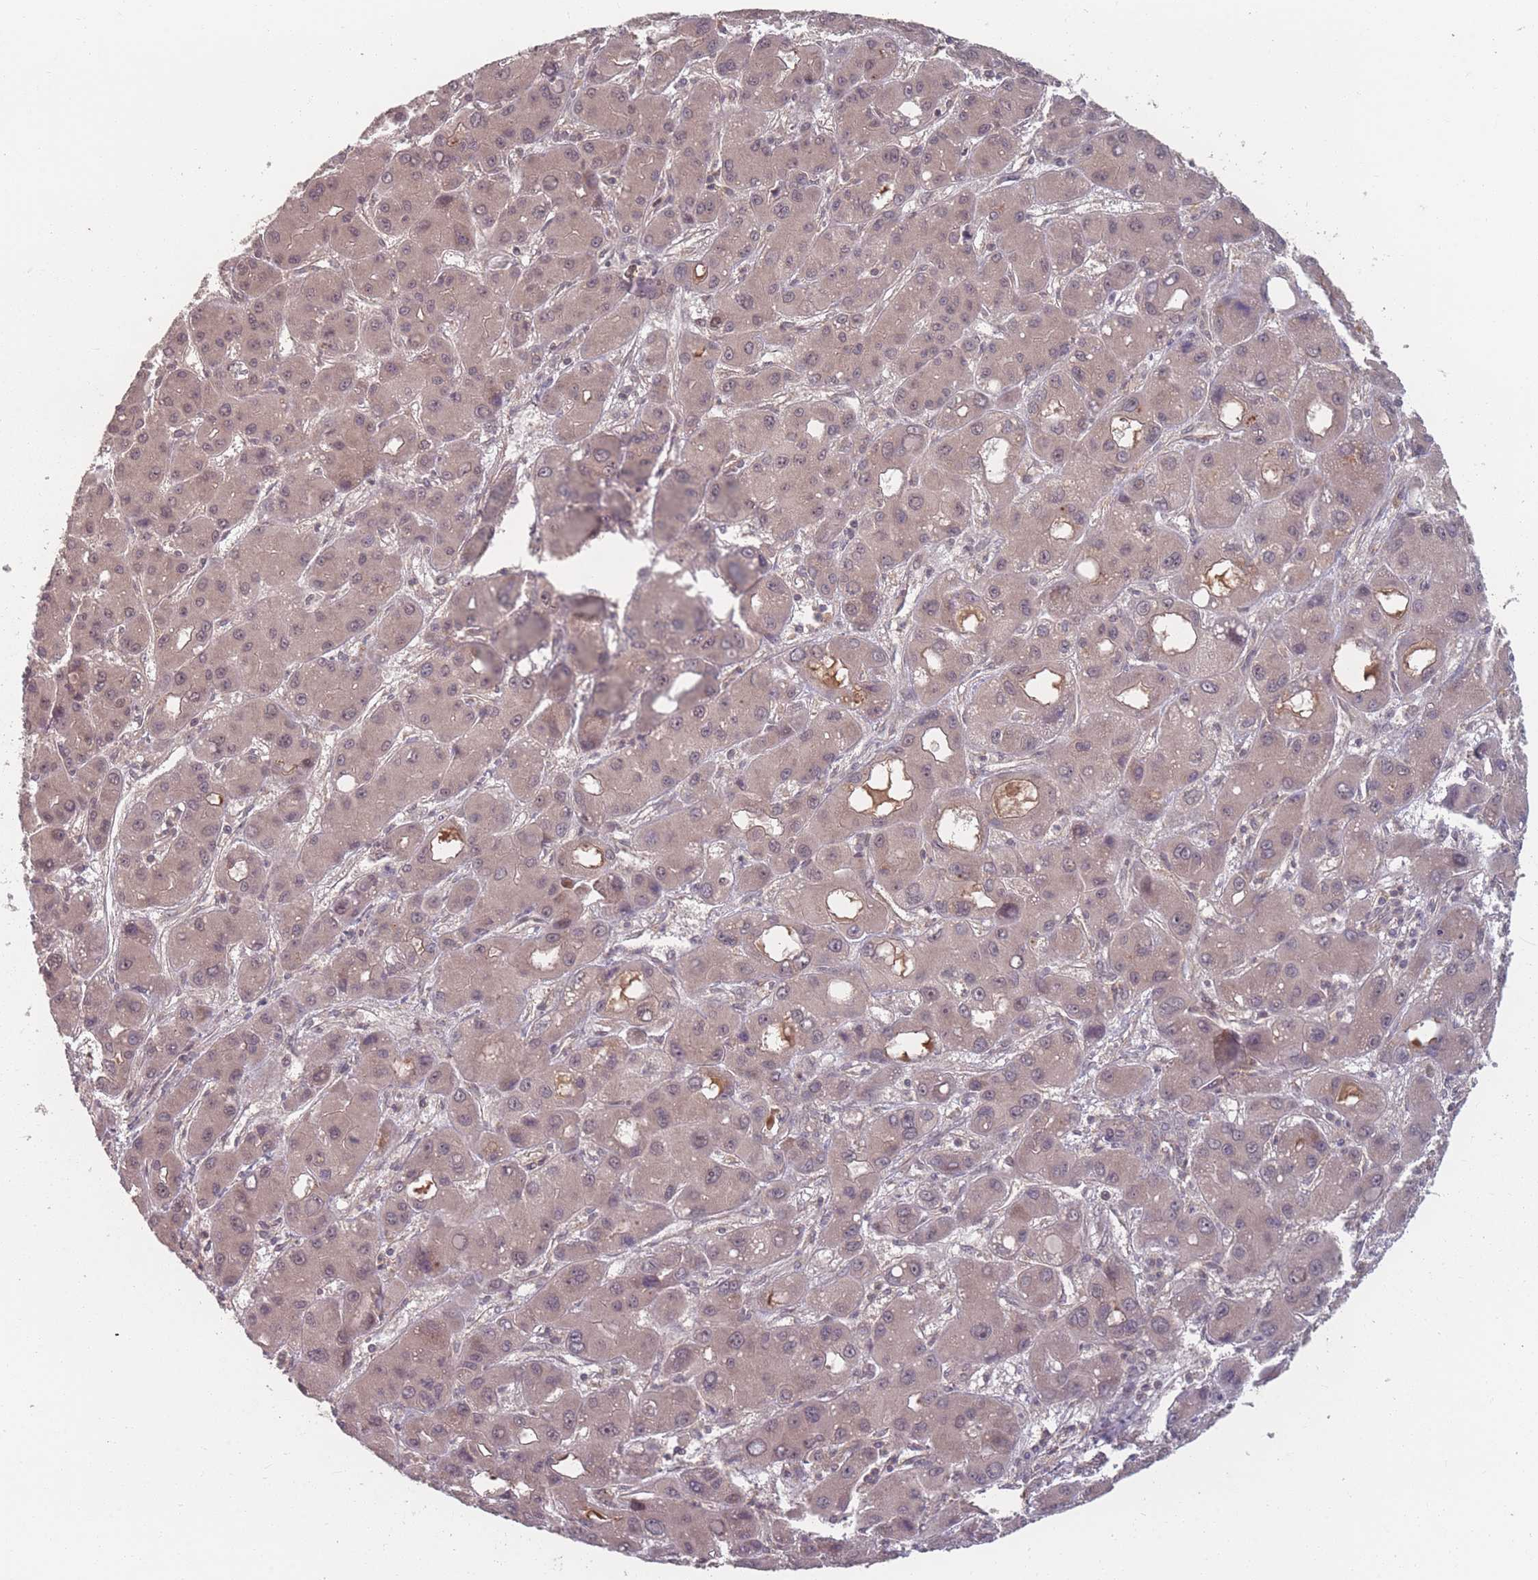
{"staining": {"intensity": "weak", "quantity": ">75%", "location": "cytoplasmic/membranous"}, "tissue": "liver cancer", "cell_type": "Tumor cells", "image_type": "cancer", "snomed": [{"axis": "morphology", "description": "Carcinoma, Hepatocellular, NOS"}, {"axis": "topography", "description": "Liver"}], "caption": "Immunohistochemical staining of human liver hepatocellular carcinoma exhibits low levels of weak cytoplasmic/membranous protein staining in about >75% of tumor cells.", "gene": "HAGH", "patient": {"sex": "male", "age": 55}}